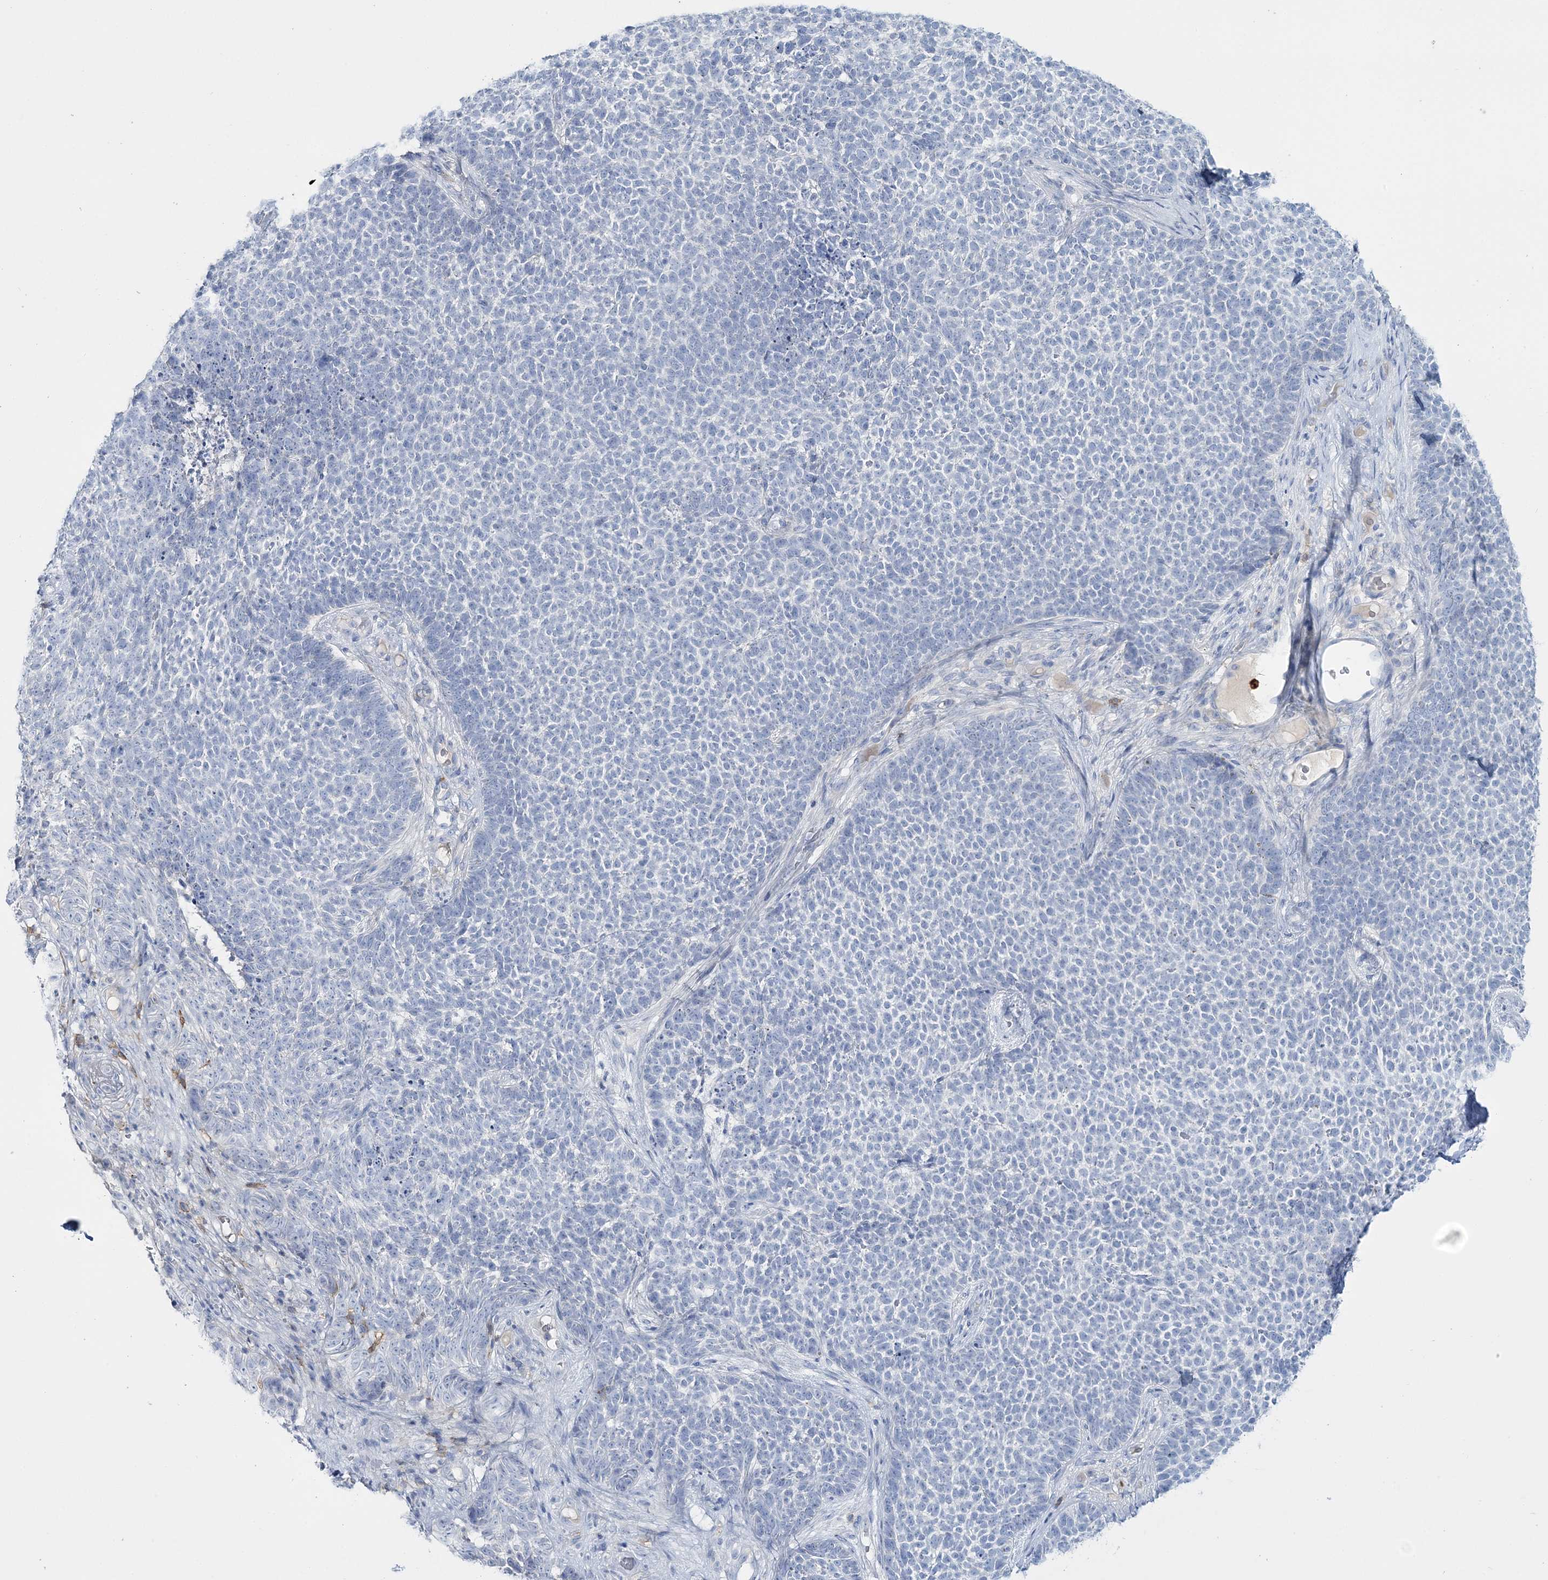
{"staining": {"intensity": "negative", "quantity": "none", "location": "none"}, "tissue": "skin cancer", "cell_type": "Tumor cells", "image_type": "cancer", "snomed": [{"axis": "morphology", "description": "Basal cell carcinoma"}, {"axis": "topography", "description": "Skin"}], "caption": "DAB immunohistochemical staining of human skin cancer (basal cell carcinoma) shows no significant positivity in tumor cells.", "gene": "WDSUB1", "patient": {"sex": "female", "age": 84}}